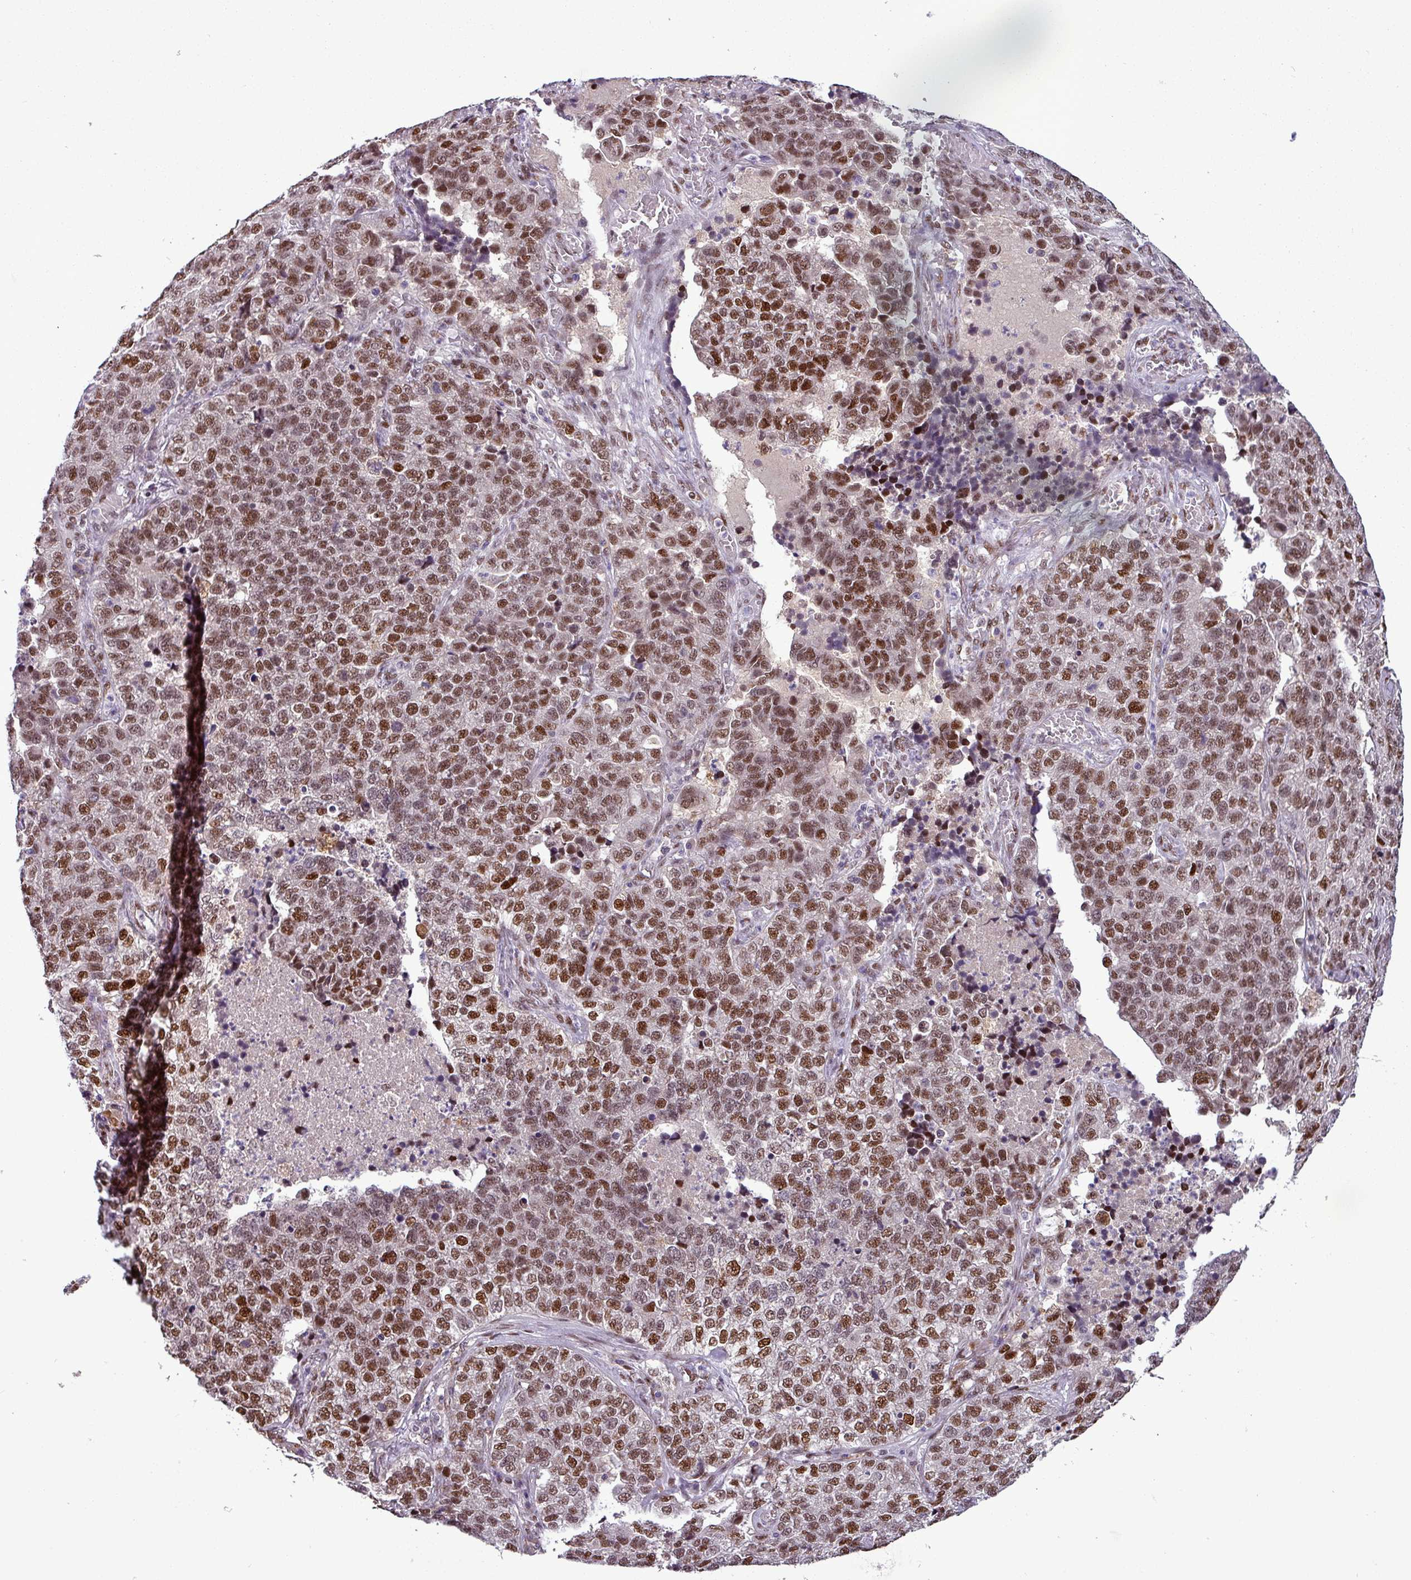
{"staining": {"intensity": "strong", "quantity": ">75%", "location": "nuclear"}, "tissue": "lung cancer", "cell_type": "Tumor cells", "image_type": "cancer", "snomed": [{"axis": "morphology", "description": "Adenocarcinoma, NOS"}, {"axis": "topography", "description": "Lung"}], "caption": "This photomicrograph reveals lung adenocarcinoma stained with immunohistochemistry to label a protein in brown. The nuclear of tumor cells show strong positivity for the protein. Nuclei are counter-stained blue.", "gene": "IRF2BPL", "patient": {"sex": "male", "age": 49}}